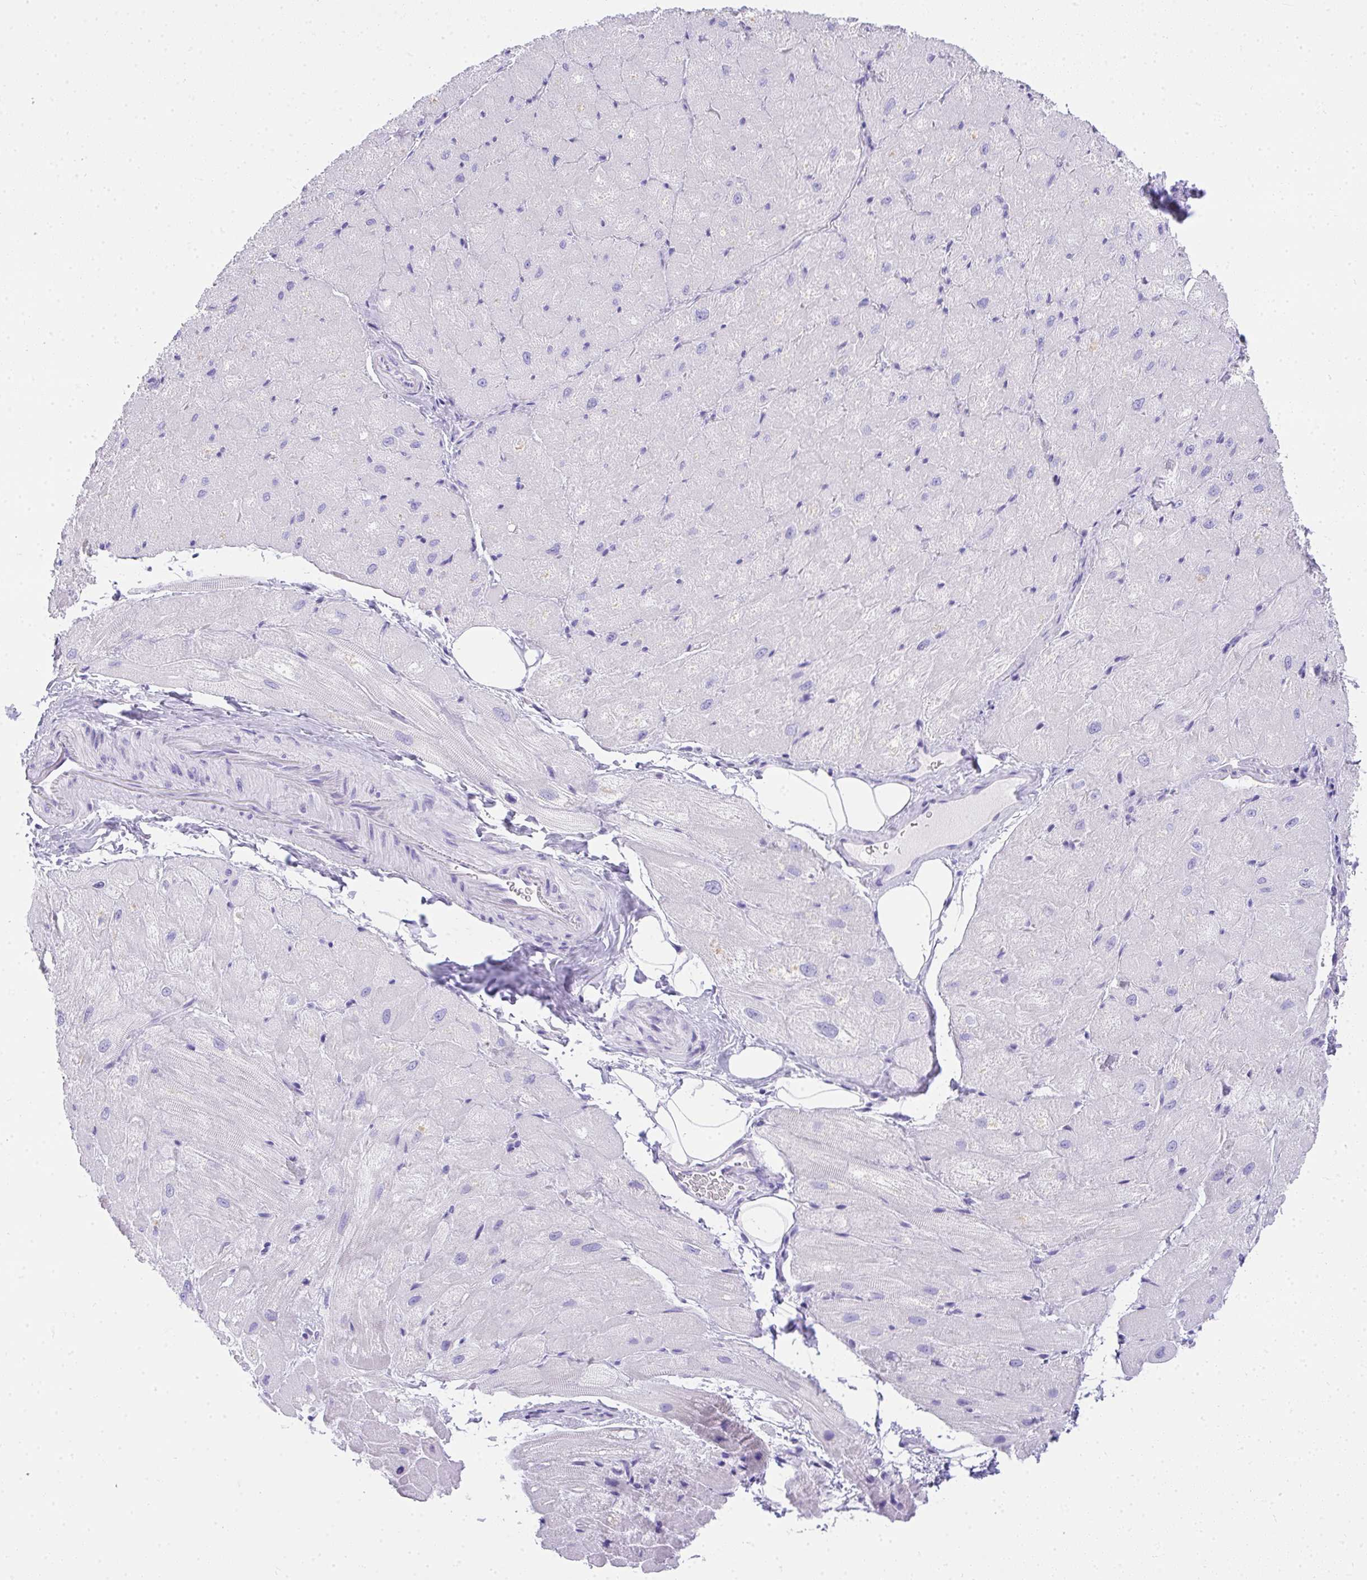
{"staining": {"intensity": "weak", "quantity": "<25%", "location": "cytoplasmic/membranous"}, "tissue": "heart muscle", "cell_type": "Cardiomyocytes", "image_type": "normal", "snomed": [{"axis": "morphology", "description": "Normal tissue, NOS"}, {"axis": "topography", "description": "Heart"}], "caption": "Cardiomyocytes show no significant protein expression in benign heart muscle. (Stains: DAB (3,3'-diaminobenzidine) immunohistochemistry with hematoxylin counter stain, Microscopy: brightfield microscopy at high magnification).", "gene": "AVIL", "patient": {"sex": "male", "age": 62}}